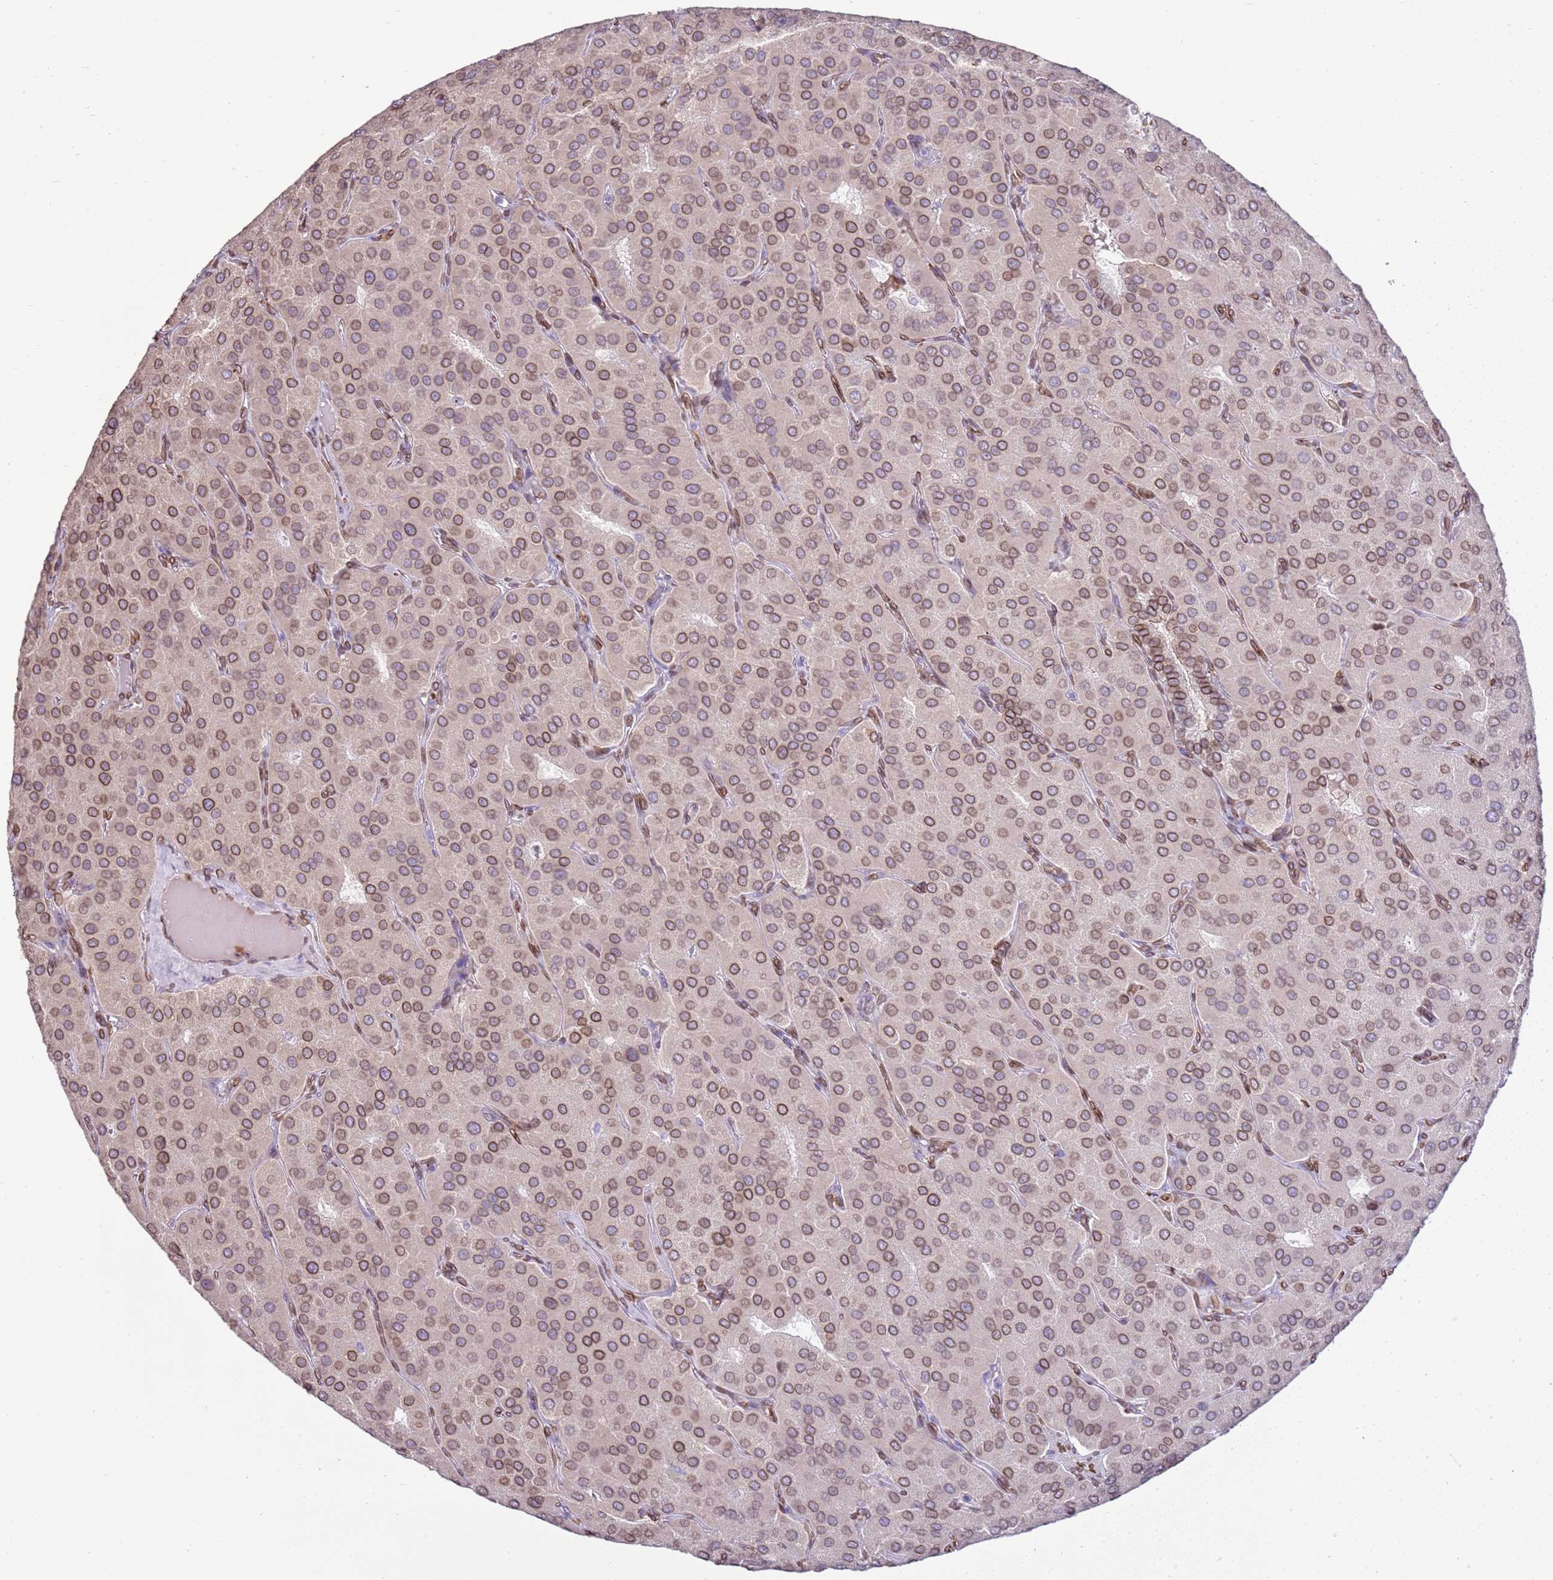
{"staining": {"intensity": "moderate", "quantity": ">75%", "location": "cytoplasmic/membranous,nuclear"}, "tissue": "parathyroid gland", "cell_type": "Glandular cells", "image_type": "normal", "snomed": [{"axis": "morphology", "description": "Normal tissue, NOS"}, {"axis": "morphology", "description": "Adenoma, NOS"}, {"axis": "topography", "description": "Parathyroid gland"}], "caption": "Protein expression analysis of normal parathyroid gland reveals moderate cytoplasmic/membranous,nuclear expression in about >75% of glandular cells. (IHC, brightfield microscopy, high magnification).", "gene": "TMEM47", "patient": {"sex": "female", "age": 86}}